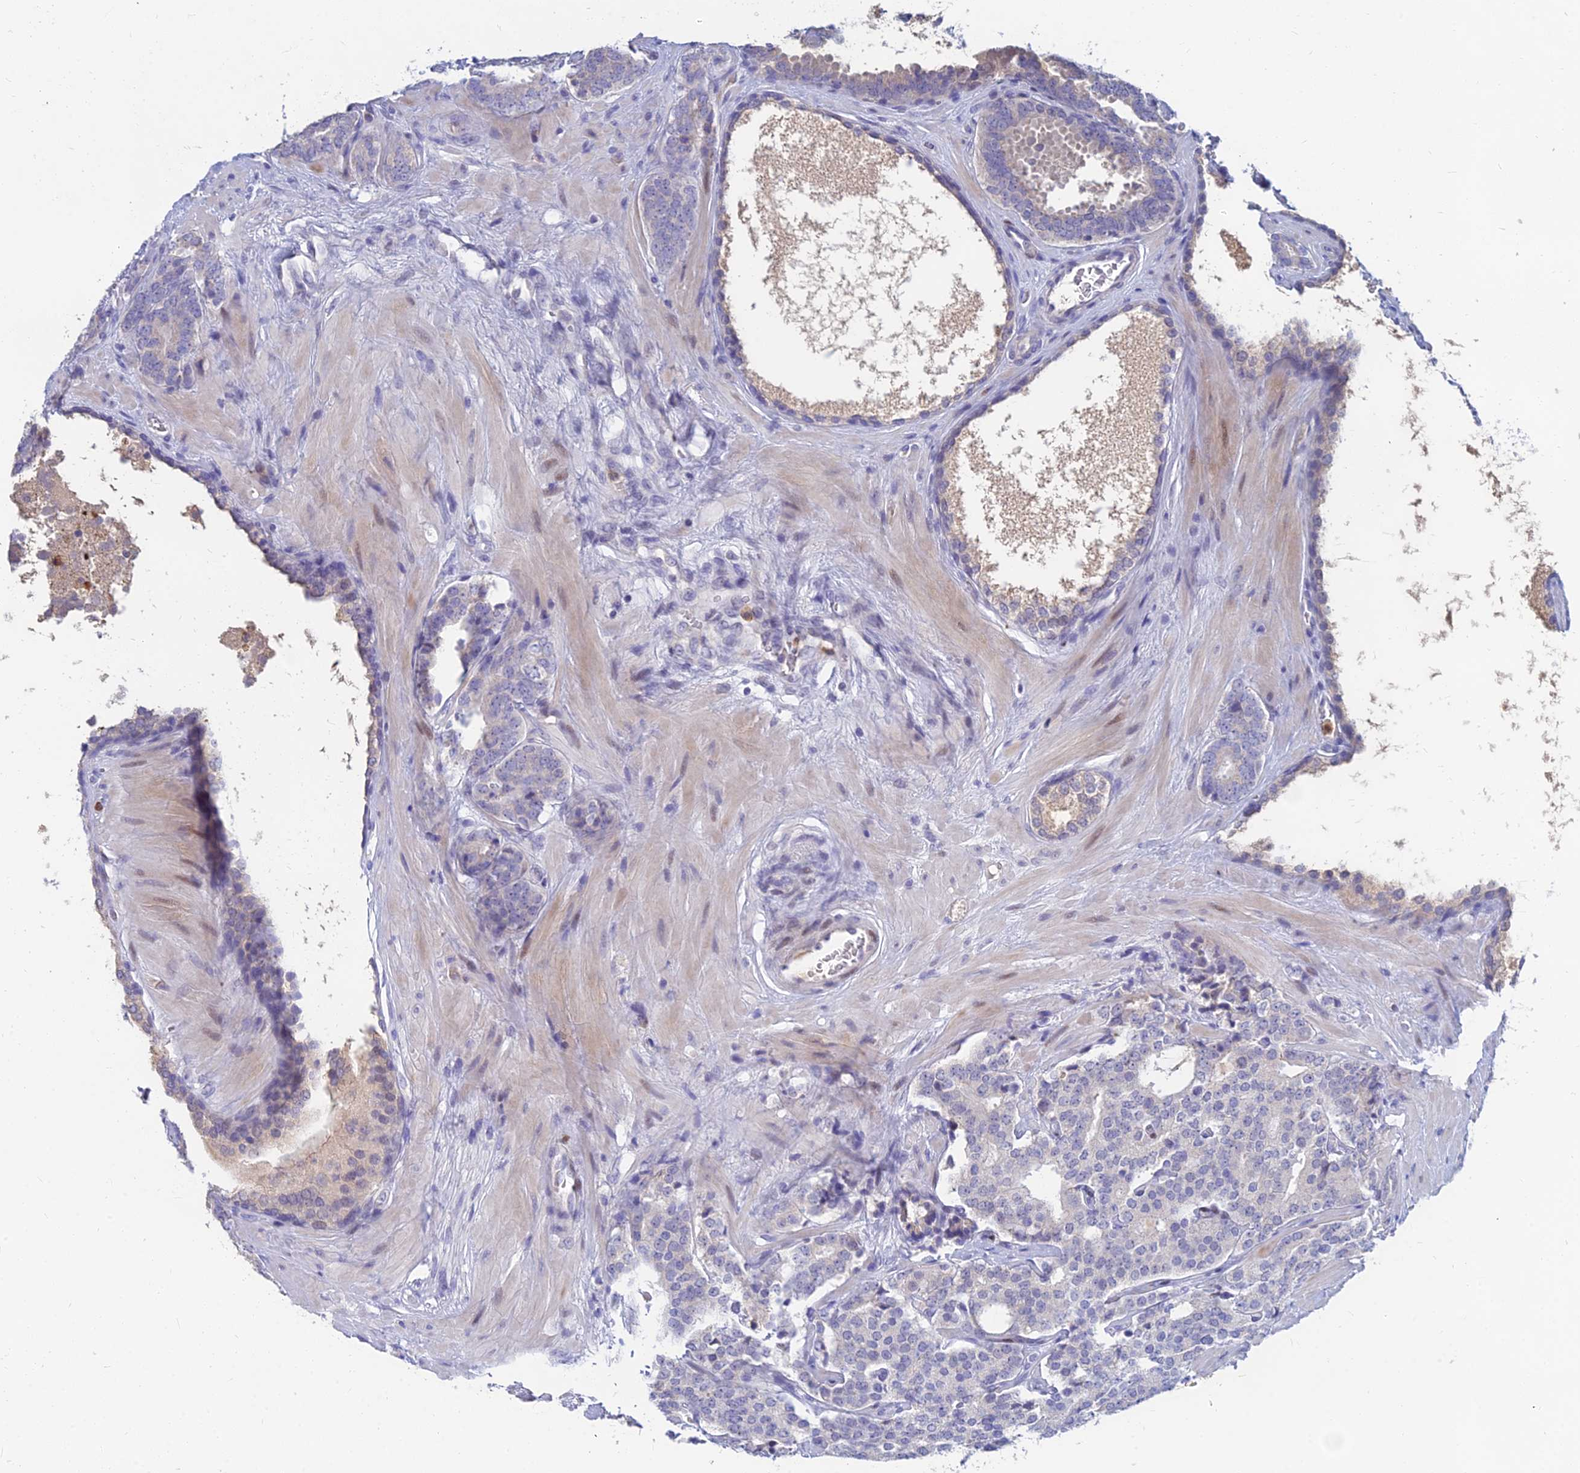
{"staining": {"intensity": "negative", "quantity": "none", "location": "none"}, "tissue": "prostate cancer", "cell_type": "Tumor cells", "image_type": "cancer", "snomed": [{"axis": "morphology", "description": "Adenocarcinoma, High grade"}, {"axis": "topography", "description": "Prostate"}], "caption": "High magnification brightfield microscopy of prostate cancer stained with DAB (3,3'-diaminobenzidine) (brown) and counterstained with hematoxylin (blue): tumor cells show no significant expression. (DAB immunohistochemistry with hematoxylin counter stain).", "gene": "GOLGA6D", "patient": {"sex": "male", "age": 63}}